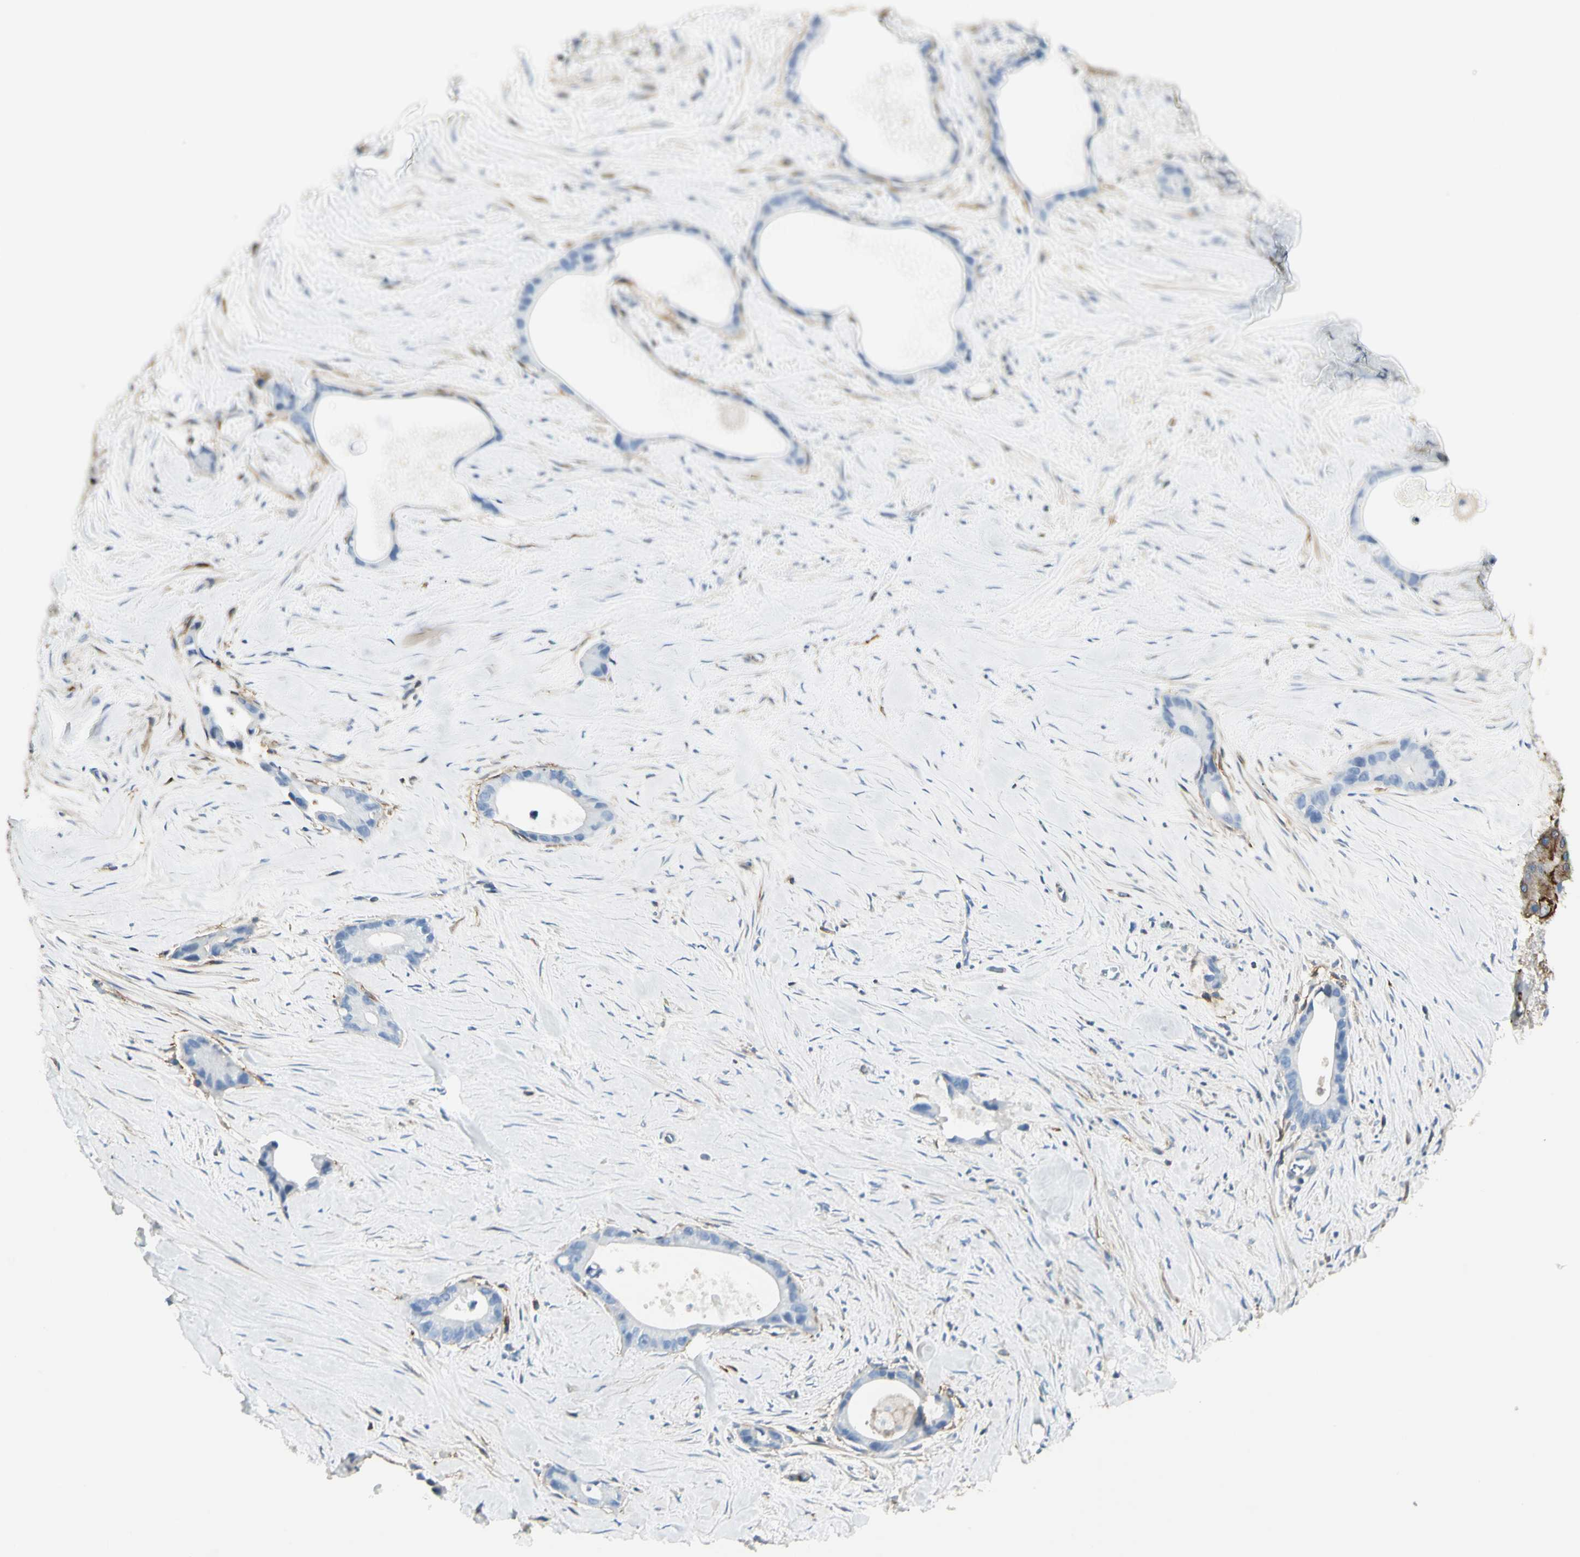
{"staining": {"intensity": "negative", "quantity": "none", "location": "none"}, "tissue": "liver cancer", "cell_type": "Tumor cells", "image_type": "cancer", "snomed": [{"axis": "morphology", "description": "Cholangiocarcinoma"}, {"axis": "topography", "description": "Liver"}], "caption": "IHC of human liver cancer exhibits no staining in tumor cells.", "gene": "CLEC2B", "patient": {"sex": "female", "age": 55}}